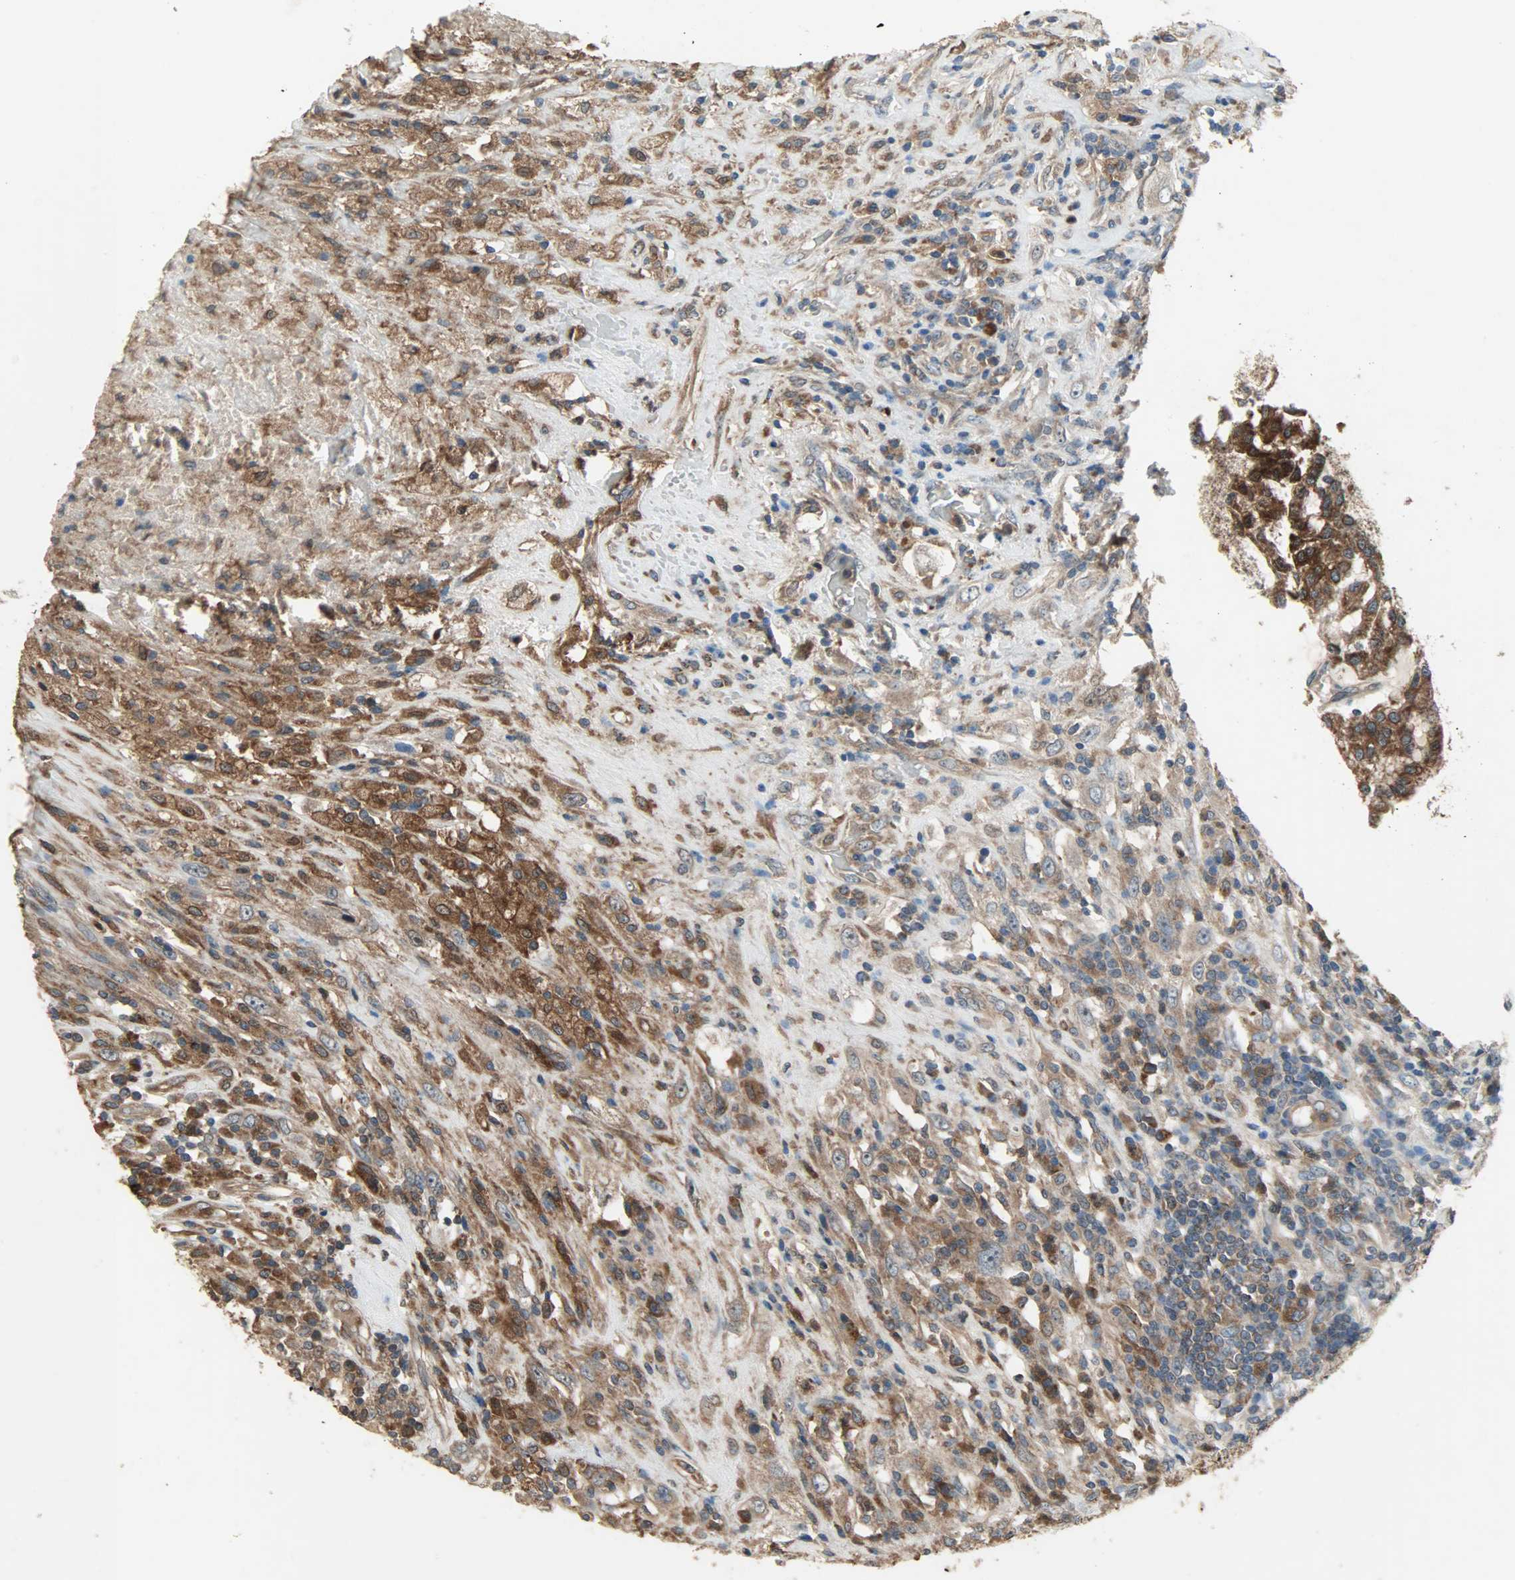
{"staining": {"intensity": "strong", "quantity": ">75%", "location": "cytoplasmic/membranous"}, "tissue": "testis cancer", "cell_type": "Tumor cells", "image_type": "cancer", "snomed": [{"axis": "morphology", "description": "Necrosis, NOS"}, {"axis": "morphology", "description": "Carcinoma, Embryonal, NOS"}, {"axis": "topography", "description": "Testis"}], "caption": "This is an image of IHC staining of testis cancer, which shows strong staining in the cytoplasmic/membranous of tumor cells.", "gene": "AMT", "patient": {"sex": "male", "age": 19}}